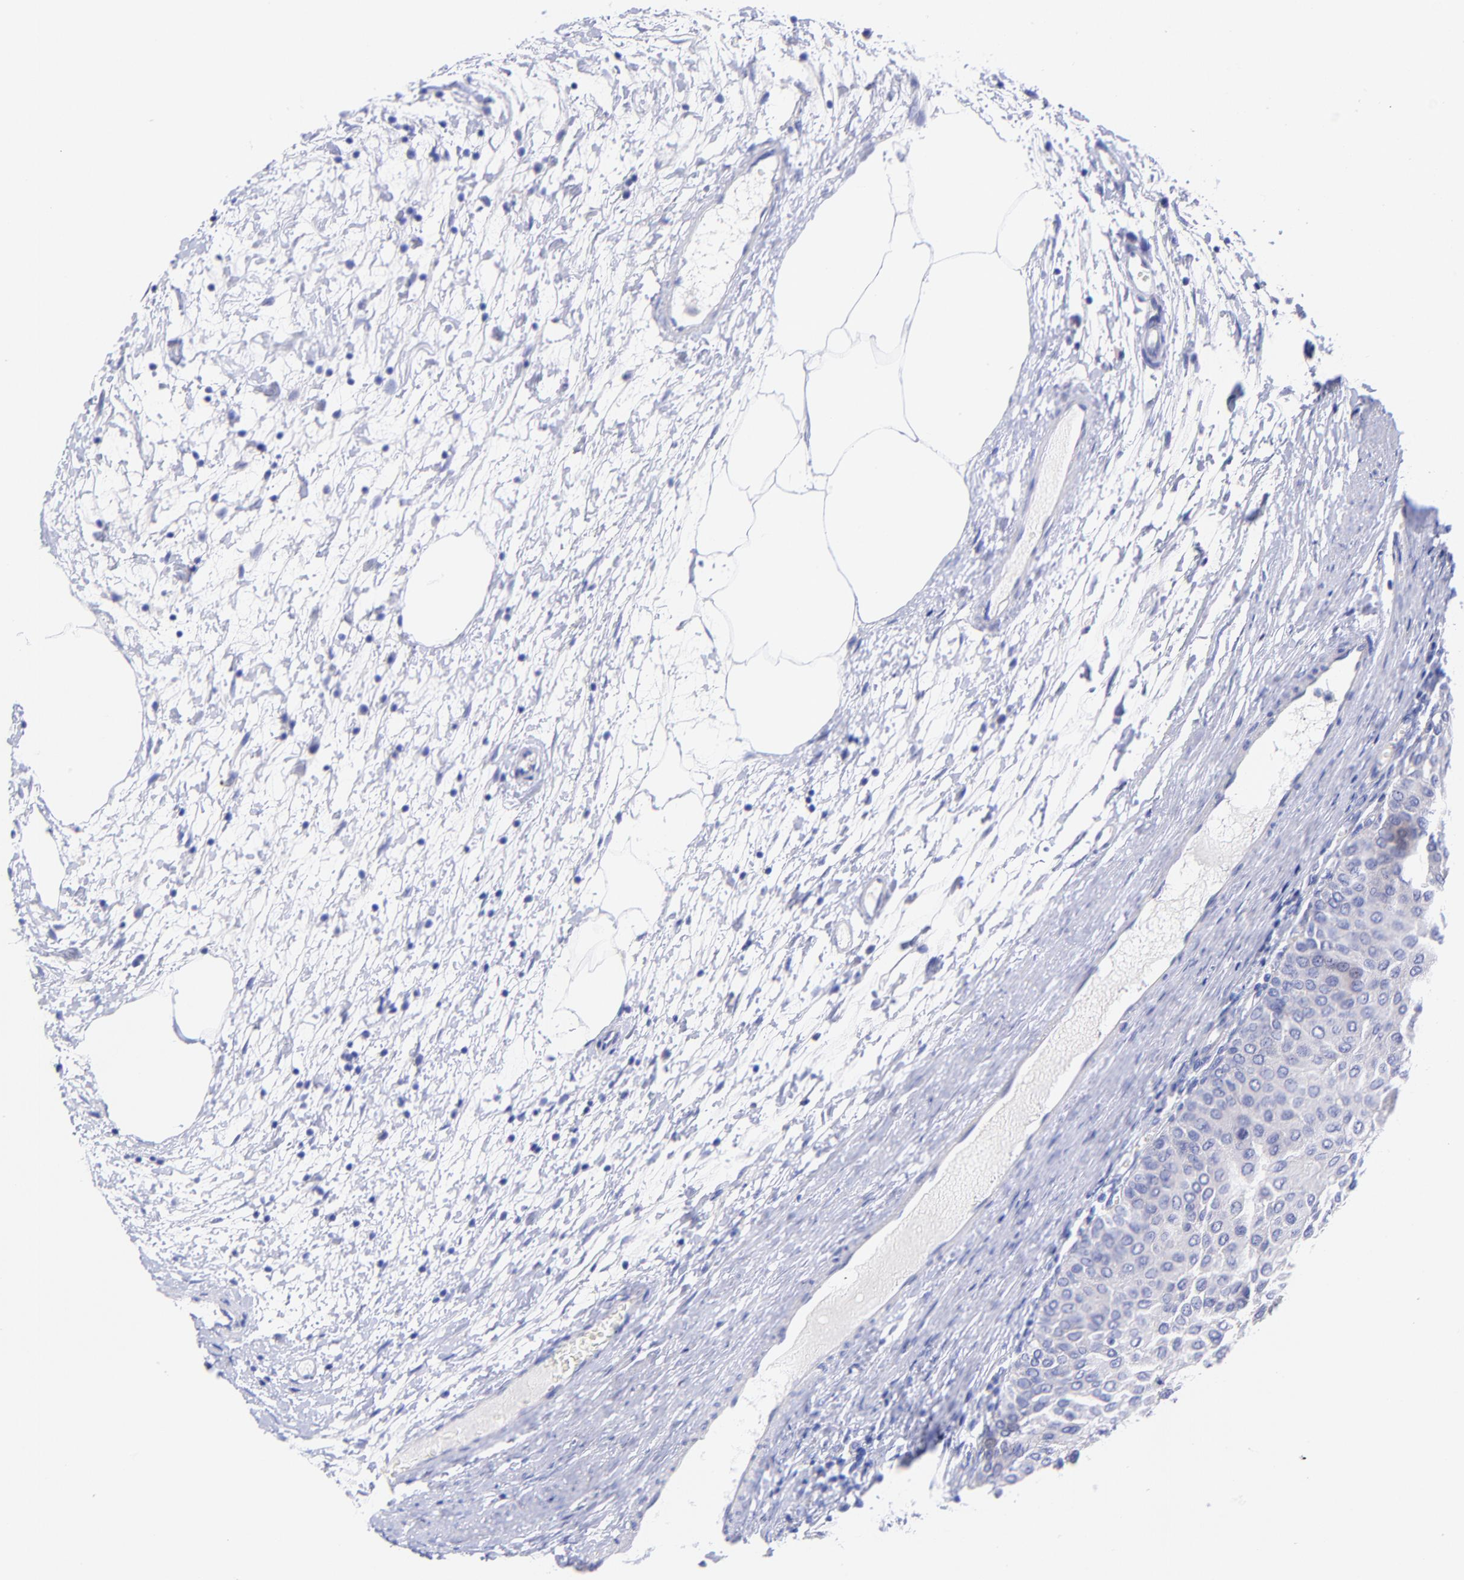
{"staining": {"intensity": "negative", "quantity": "none", "location": "none"}, "tissue": "urothelial cancer", "cell_type": "Tumor cells", "image_type": "cancer", "snomed": [{"axis": "morphology", "description": "Urothelial carcinoma, Low grade"}, {"axis": "topography", "description": "Urinary bladder"}], "caption": "Immunohistochemistry micrograph of human urothelial cancer stained for a protein (brown), which exhibits no expression in tumor cells. (DAB (3,3'-diaminobenzidine) immunohistochemistry (IHC), high magnification).", "gene": "GPHN", "patient": {"sex": "male", "age": 64}}